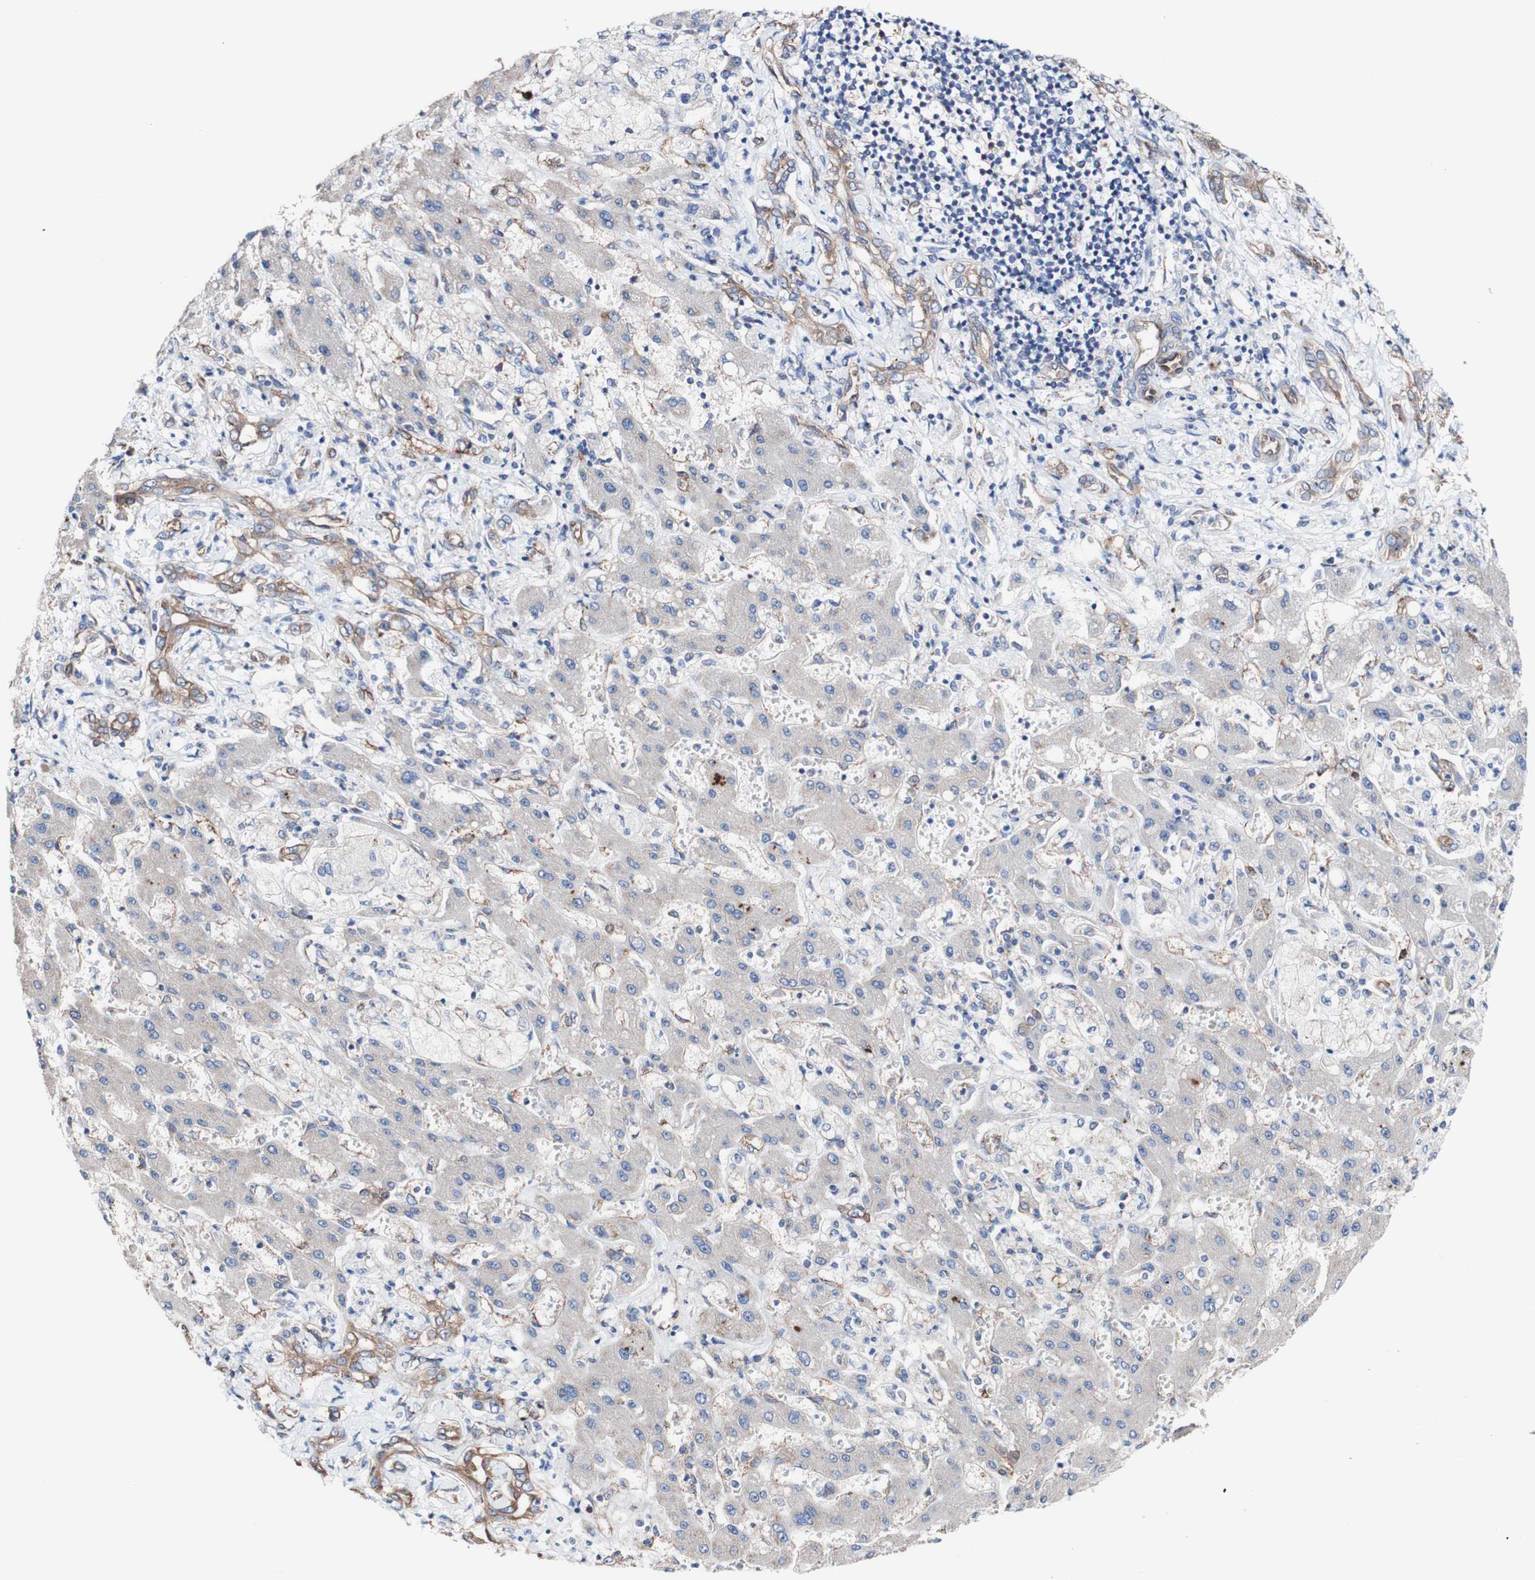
{"staining": {"intensity": "moderate", "quantity": ">75%", "location": "cytoplasmic/membranous"}, "tissue": "liver cancer", "cell_type": "Tumor cells", "image_type": "cancer", "snomed": [{"axis": "morphology", "description": "Cholangiocarcinoma"}, {"axis": "topography", "description": "Liver"}], "caption": "Tumor cells show medium levels of moderate cytoplasmic/membranous expression in approximately >75% of cells in human liver cancer (cholangiocarcinoma). (DAB IHC, brown staining for protein, blue staining for nuclei).", "gene": "LRIG3", "patient": {"sex": "male", "age": 50}}